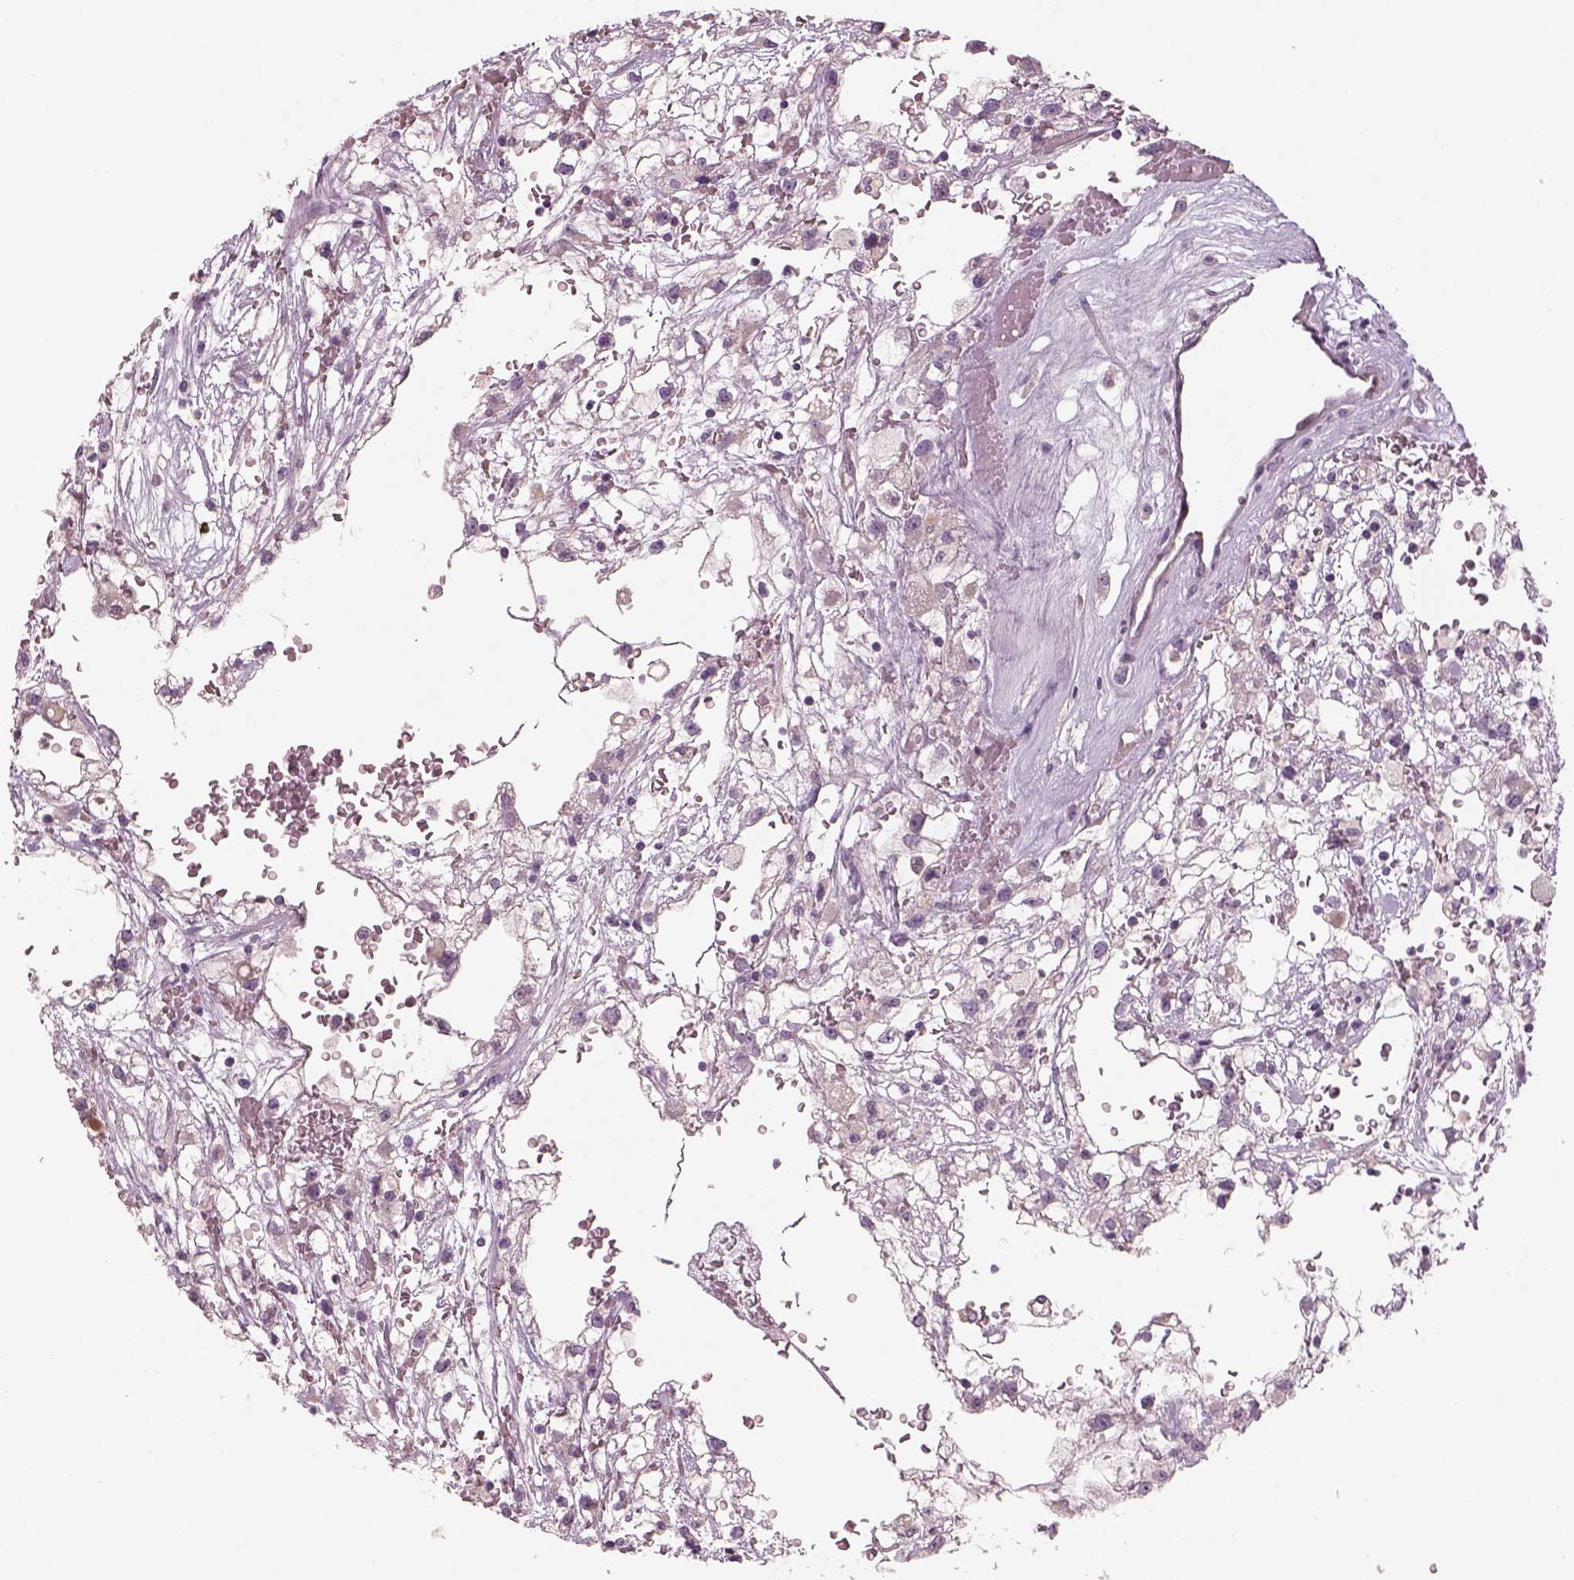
{"staining": {"intensity": "negative", "quantity": "none", "location": "none"}, "tissue": "renal cancer", "cell_type": "Tumor cells", "image_type": "cancer", "snomed": [{"axis": "morphology", "description": "Adenocarcinoma, NOS"}, {"axis": "topography", "description": "Kidney"}], "caption": "An image of renal cancer (adenocarcinoma) stained for a protein shows no brown staining in tumor cells.", "gene": "PENK", "patient": {"sex": "male", "age": 59}}